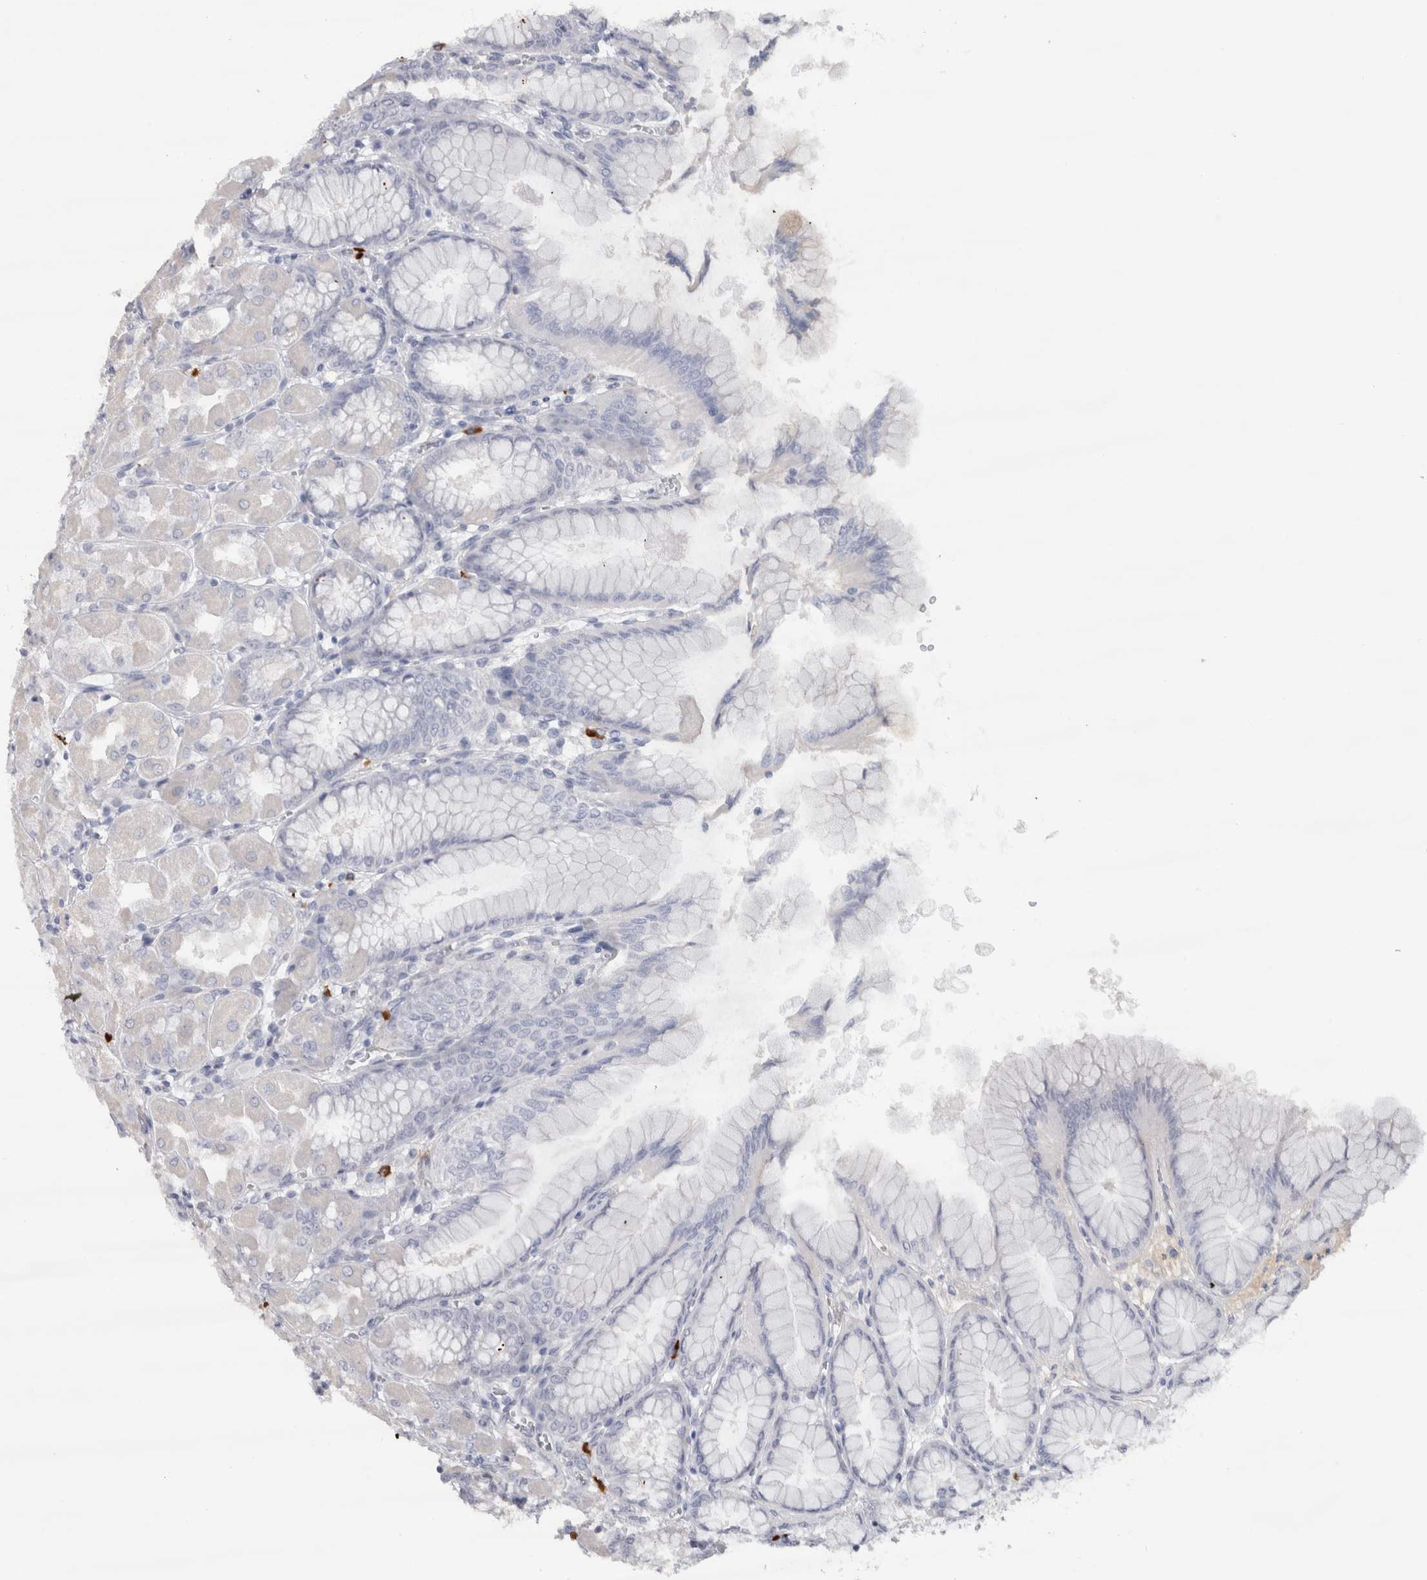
{"staining": {"intensity": "strong", "quantity": "<25%", "location": "cytoplasmic/membranous"}, "tissue": "stomach", "cell_type": "Glandular cells", "image_type": "normal", "snomed": [{"axis": "morphology", "description": "Normal tissue, NOS"}, {"axis": "topography", "description": "Stomach, upper"}], "caption": "IHC micrograph of normal stomach: stomach stained using immunohistochemistry exhibits medium levels of strong protein expression localized specifically in the cytoplasmic/membranous of glandular cells, appearing as a cytoplasmic/membranous brown color.", "gene": "CDH17", "patient": {"sex": "female", "age": 56}}